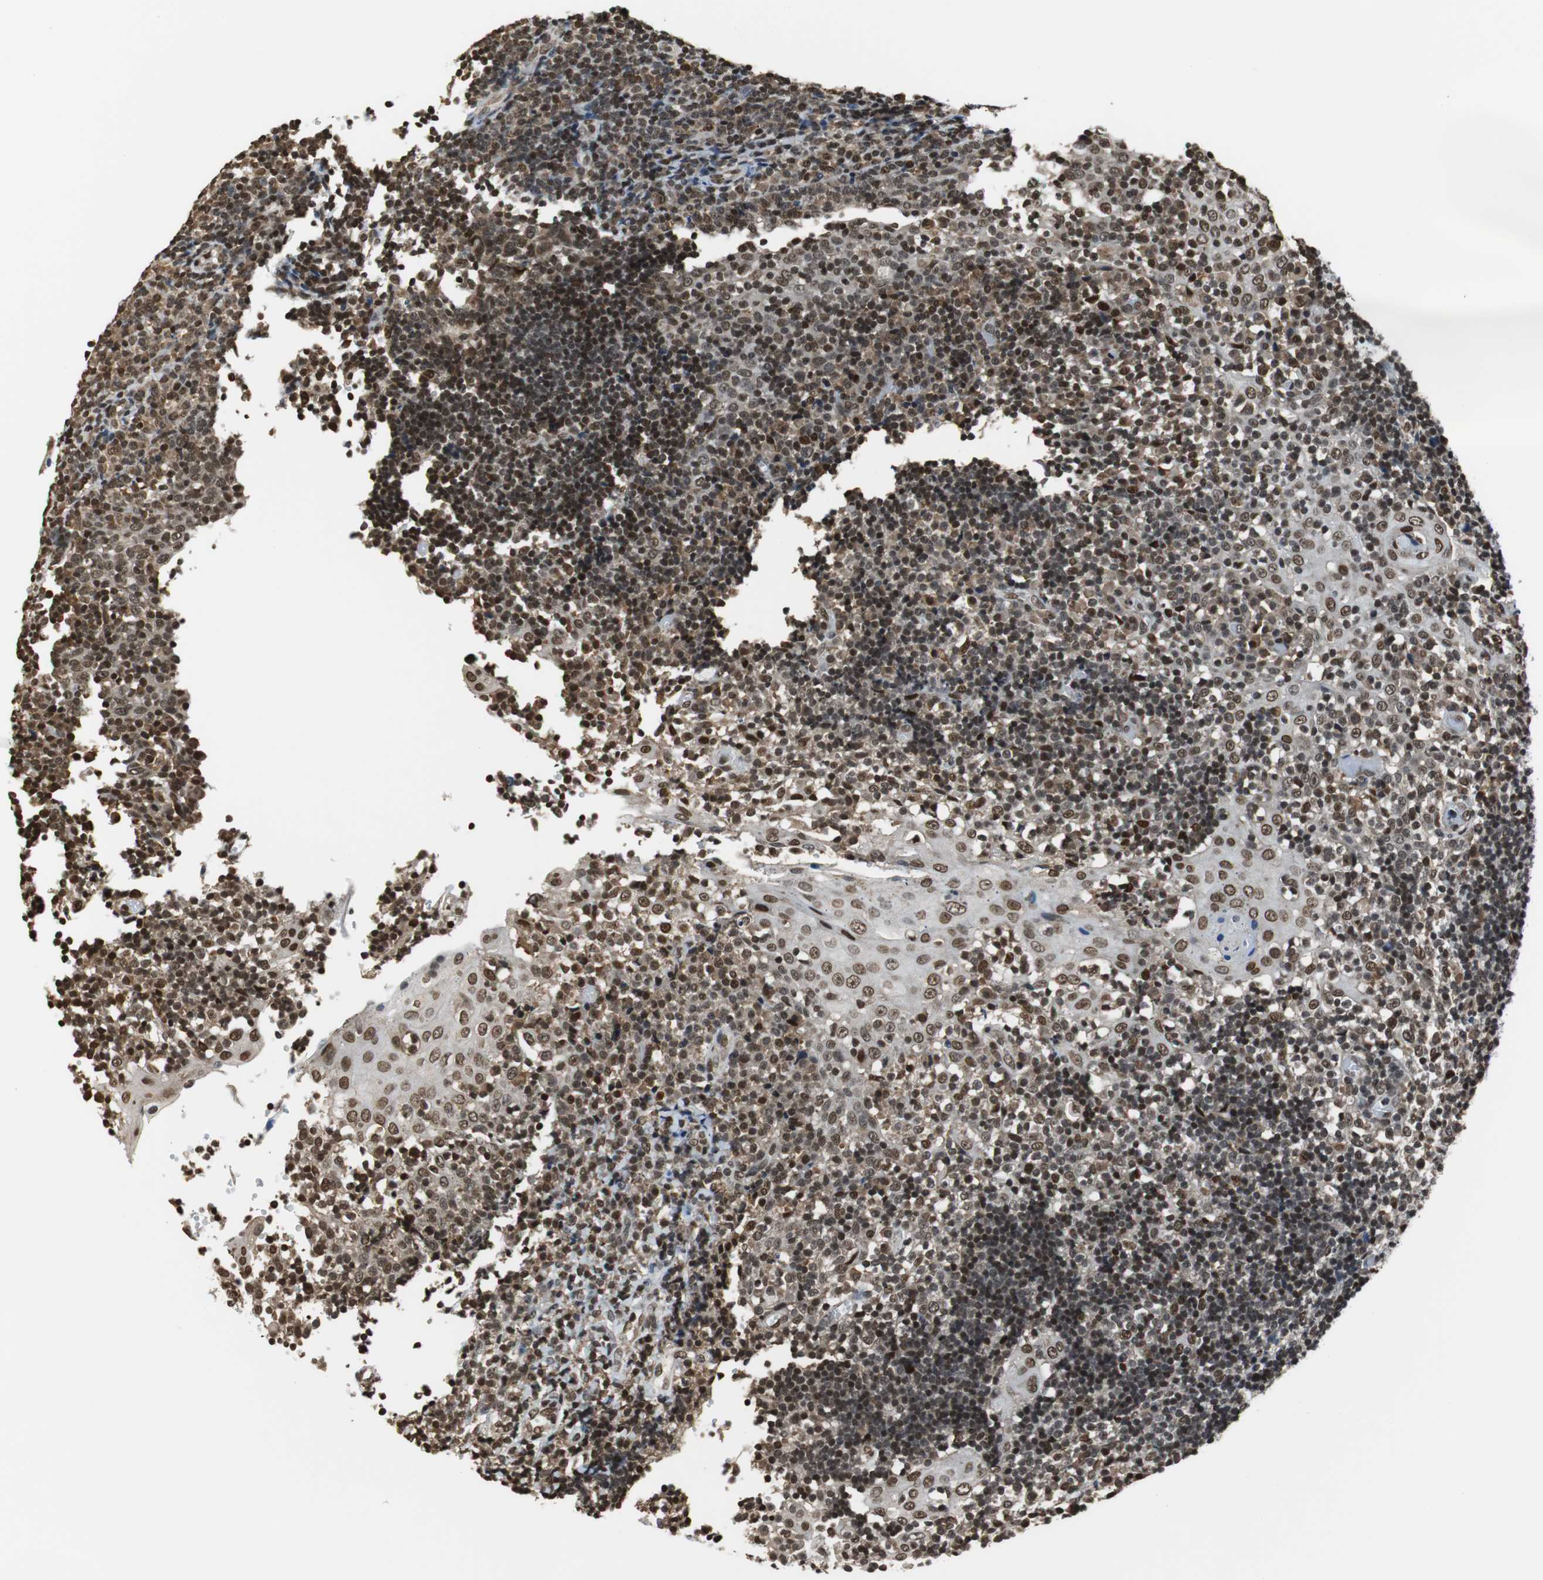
{"staining": {"intensity": "moderate", "quantity": ">75%", "location": "nuclear"}, "tissue": "tonsil", "cell_type": "Germinal center cells", "image_type": "normal", "snomed": [{"axis": "morphology", "description": "Normal tissue, NOS"}, {"axis": "topography", "description": "Tonsil"}], "caption": "Protein staining displays moderate nuclear staining in about >75% of germinal center cells in normal tonsil.", "gene": "REST", "patient": {"sex": "female", "age": 40}}